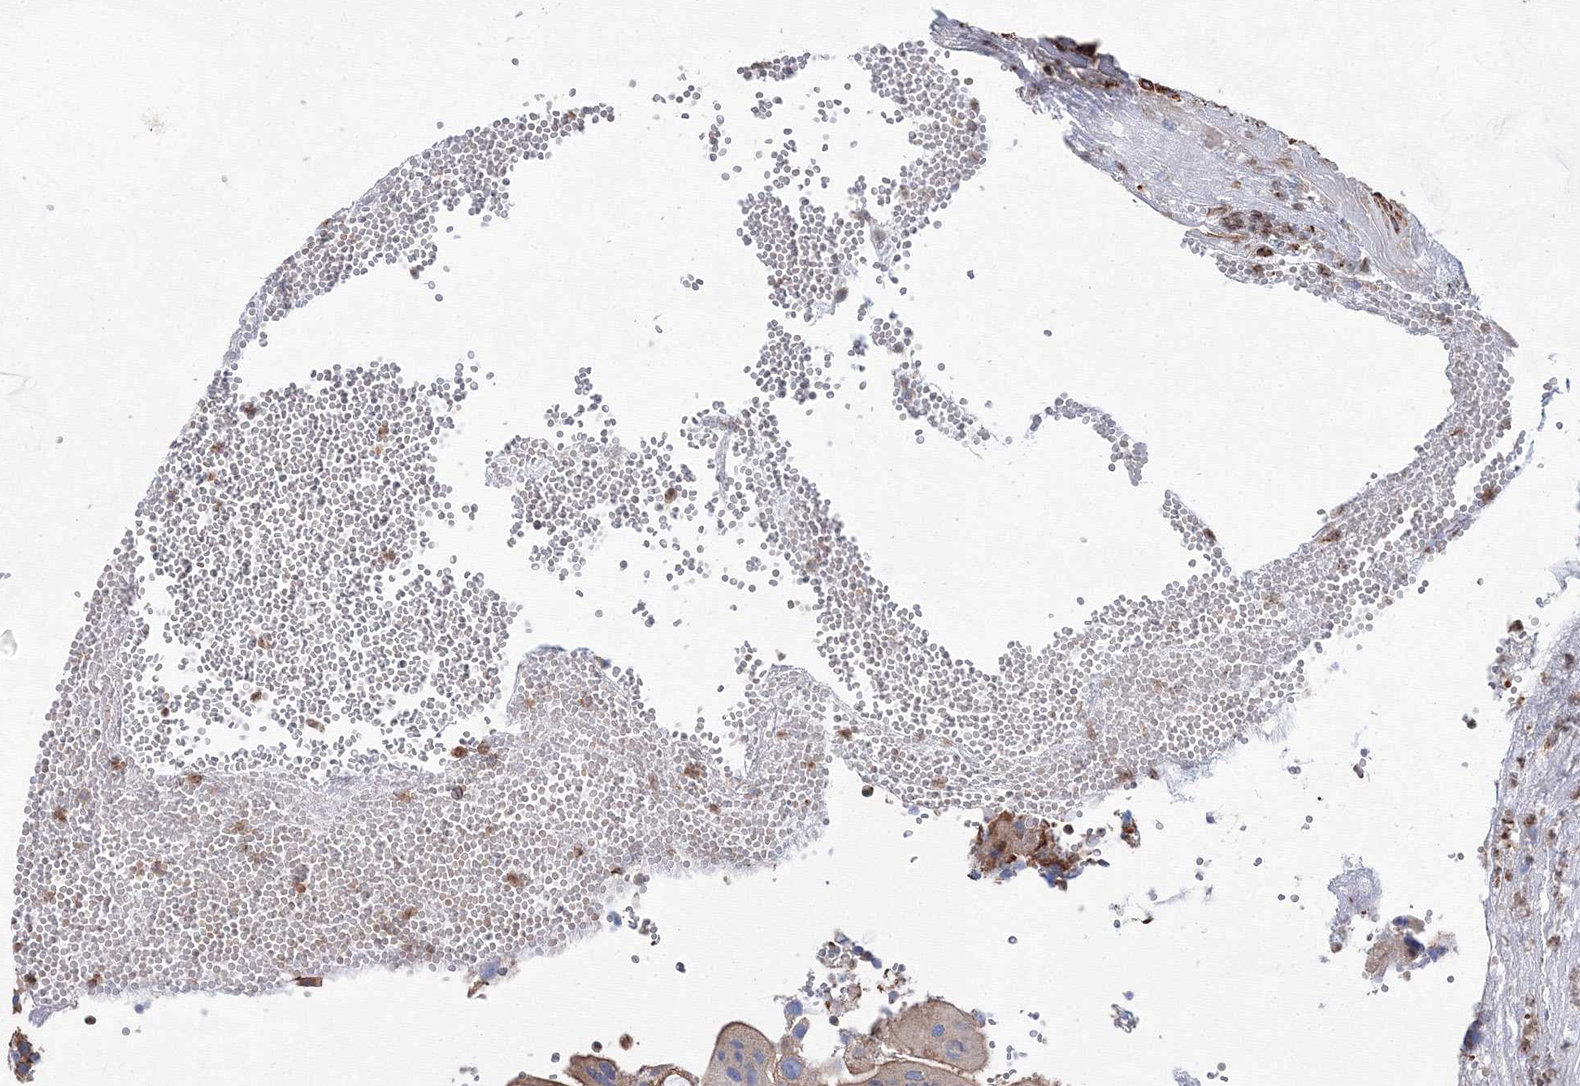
{"staining": {"intensity": "moderate", "quantity": ">75%", "location": "cytoplasmic/membranous"}, "tissue": "placenta", "cell_type": "Decidual cells", "image_type": "normal", "snomed": [{"axis": "morphology", "description": "Normal tissue, NOS"}, {"axis": "topography", "description": "Placenta"}], "caption": "Immunohistochemical staining of benign placenta exhibits moderate cytoplasmic/membranous protein expression in approximately >75% of decidual cells. The staining is performed using DAB brown chromogen to label protein expression. The nuclei are counter-stained blue using hematoxylin.", "gene": "ANKRD37", "patient": {"sex": "female", "age": 18}}